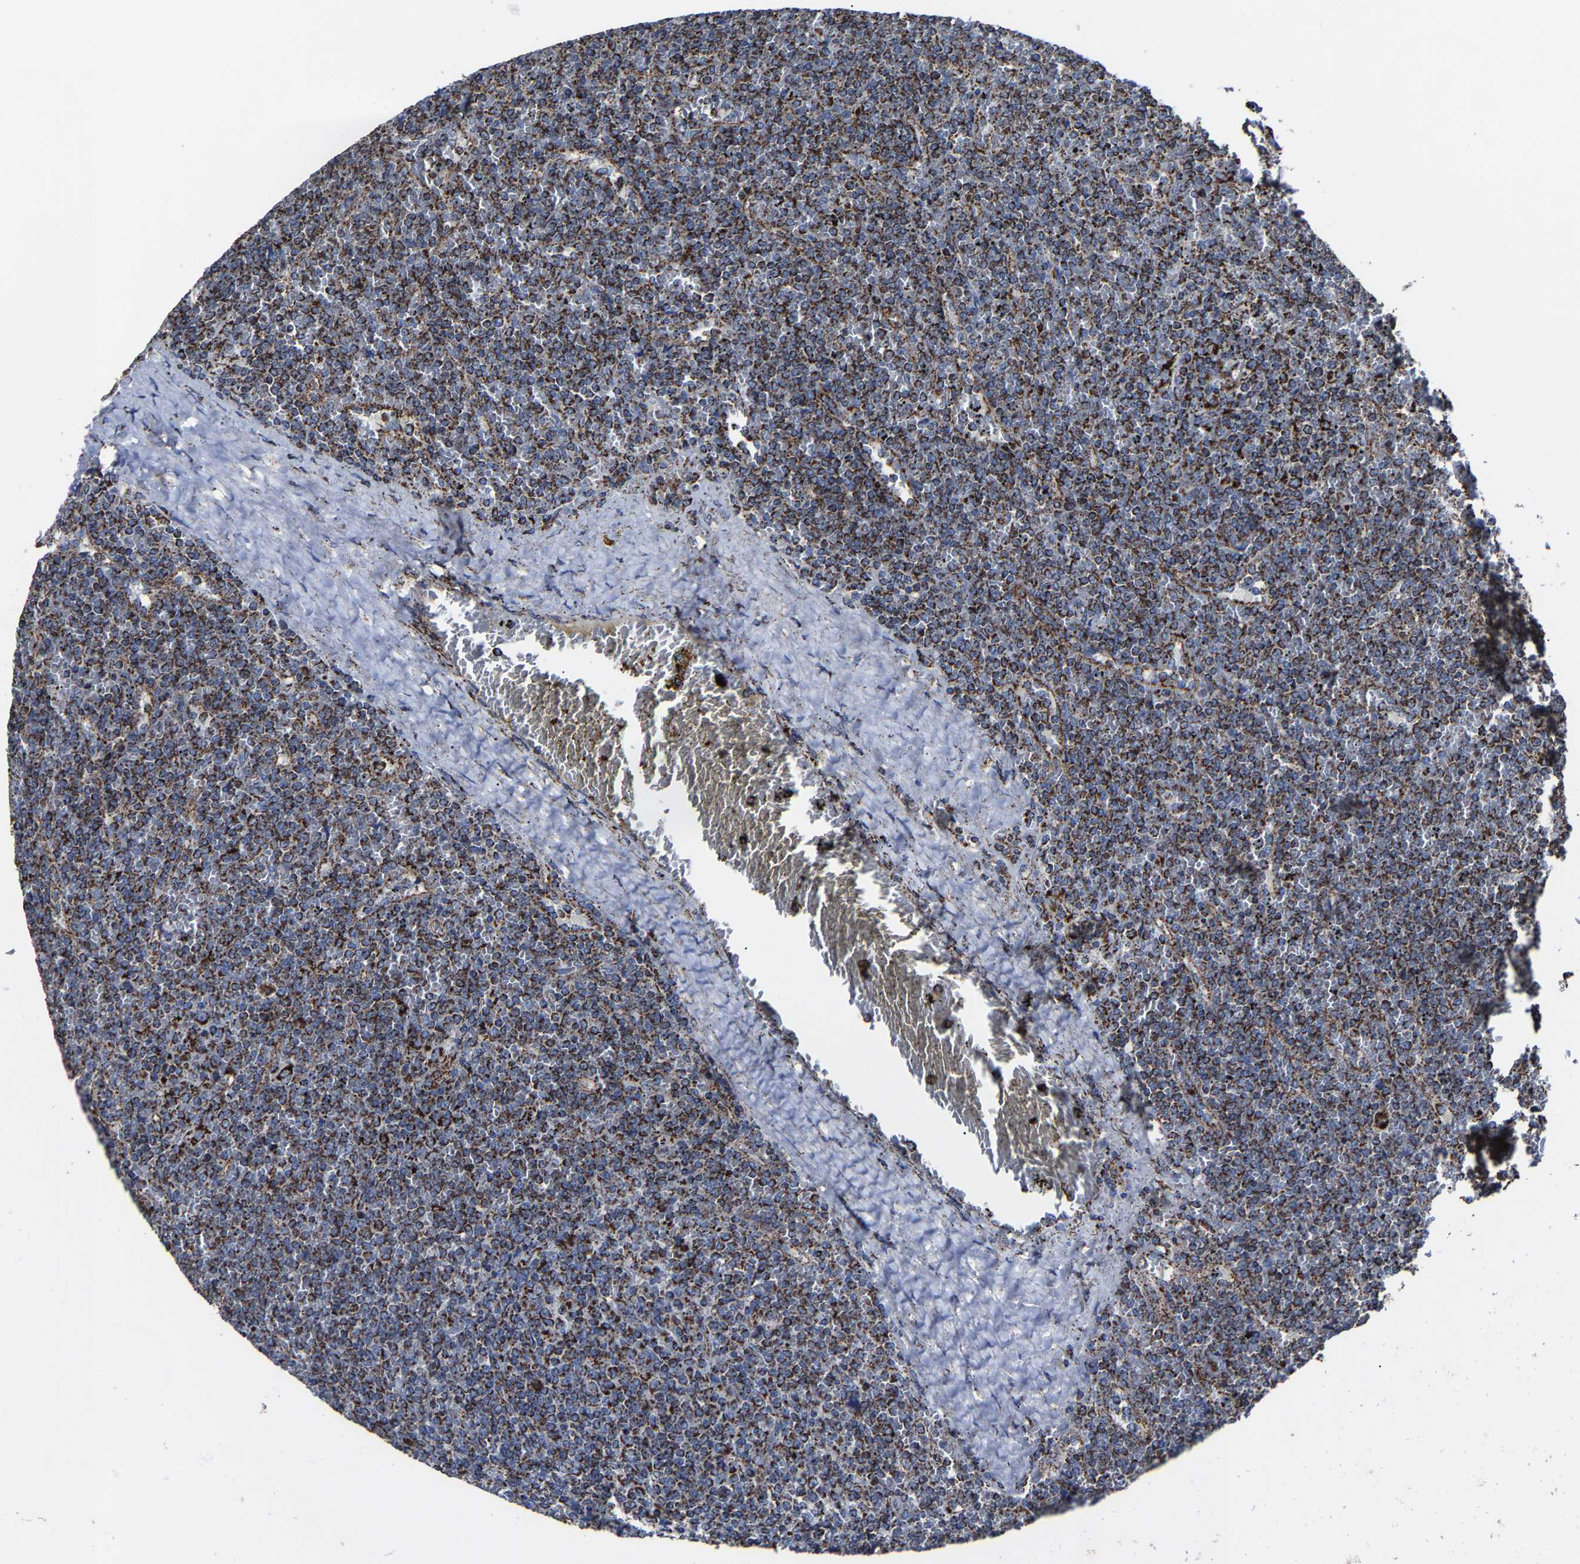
{"staining": {"intensity": "strong", "quantity": ">75%", "location": "cytoplasmic/membranous"}, "tissue": "lymphoma", "cell_type": "Tumor cells", "image_type": "cancer", "snomed": [{"axis": "morphology", "description": "Malignant lymphoma, non-Hodgkin's type, Low grade"}, {"axis": "topography", "description": "Spleen"}], "caption": "An image of malignant lymphoma, non-Hodgkin's type (low-grade) stained for a protein exhibits strong cytoplasmic/membranous brown staining in tumor cells.", "gene": "NDUFV3", "patient": {"sex": "female", "age": 19}}